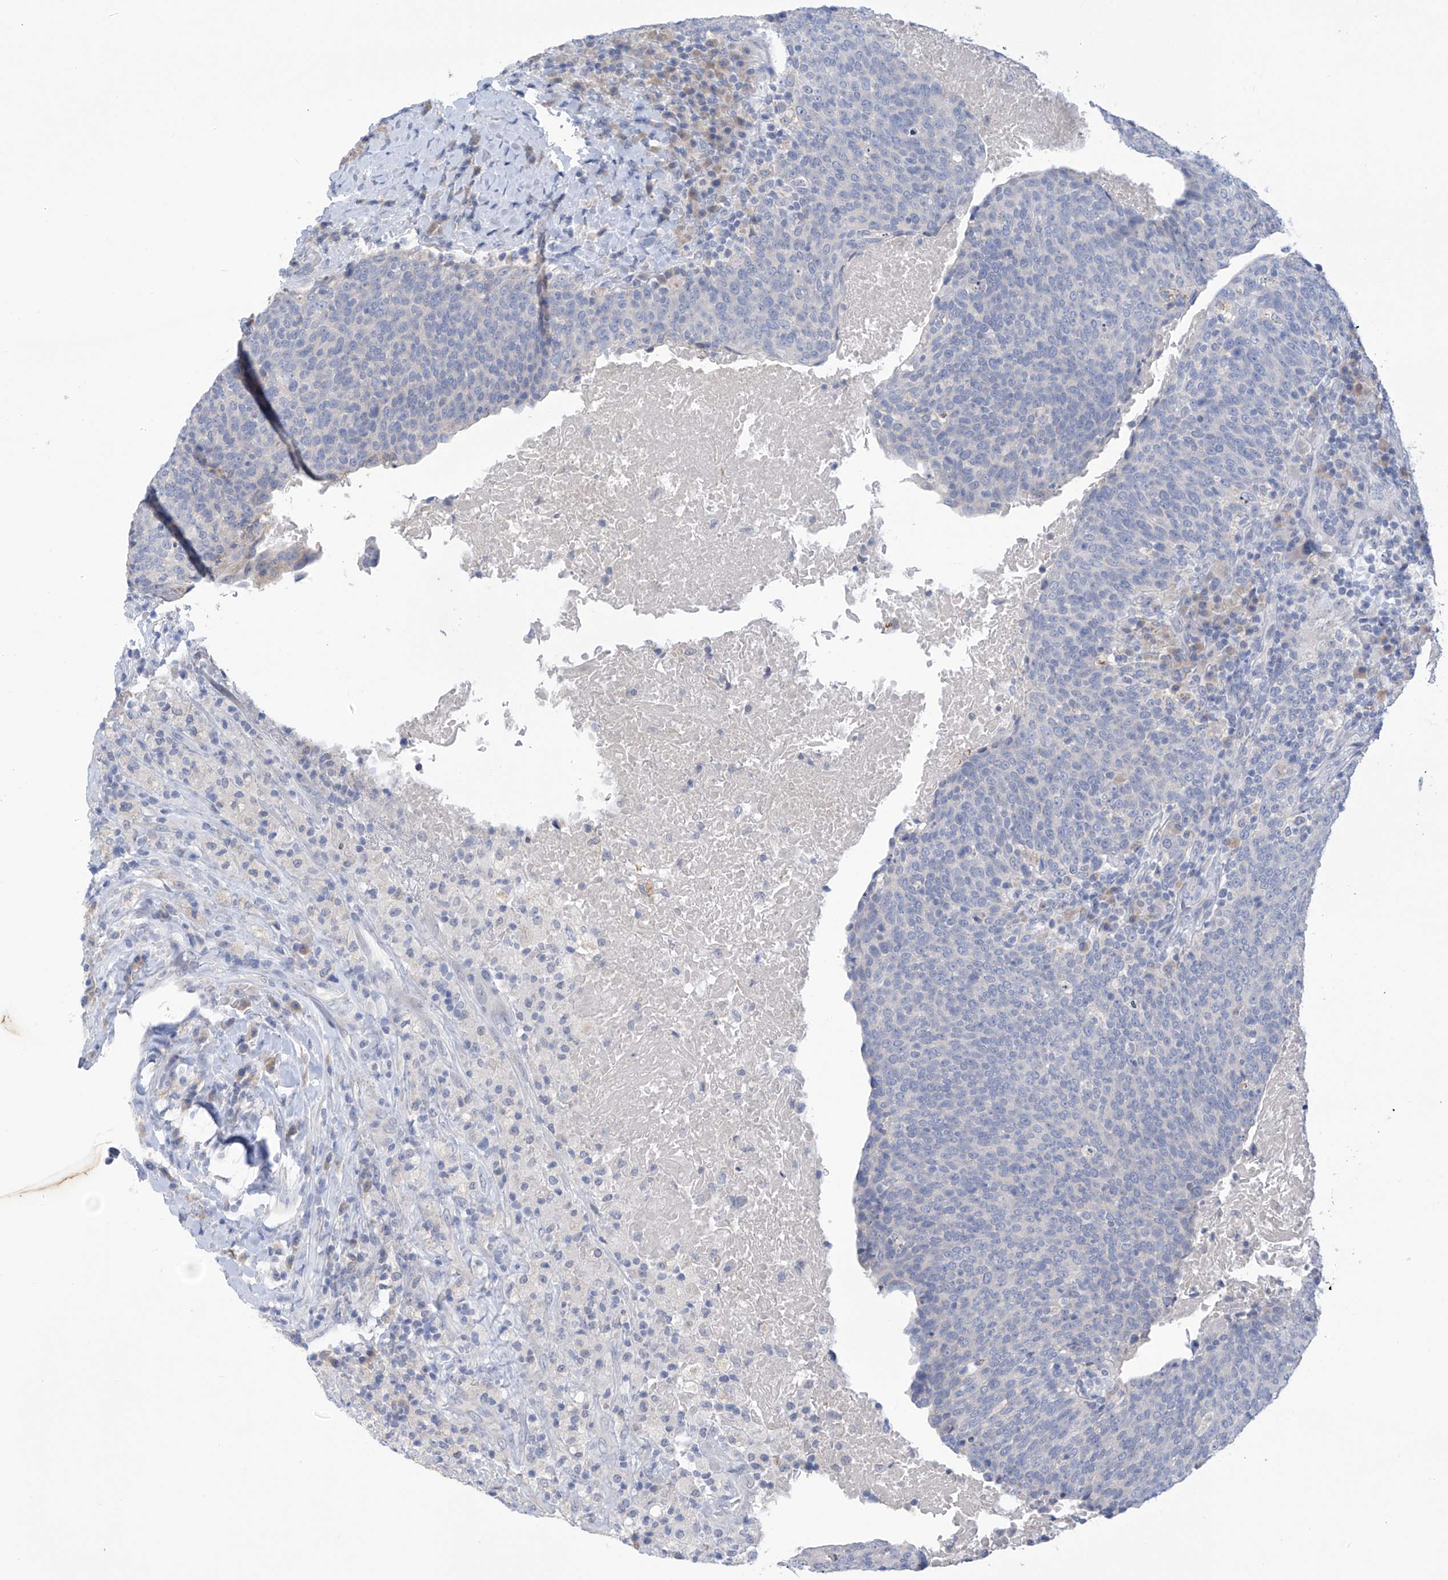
{"staining": {"intensity": "negative", "quantity": "none", "location": "none"}, "tissue": "head and neck cancer", "cell_type": "Tumor cells", "image_type": "cancer", "snomed": [{"axis": "morphology", "description": "Squamous cell carcinoma, NOS"}, {"axis": "morphology", "description": "Squamous cell carcinoma, metastatic, NOS"}, {"axis": "topography", "description": "Lymph node"}, {"axis": "topography", "description": "Head-Neck"}], "caption": "Immunohistochemistry photomicrograph of human metastatic squamous cell carcinoma (head and neck) stained for a protein (brown), which reveals no staining in tumor cells.", "gene": "IBA57", "patient": {"sex": "male", "age": 62}}